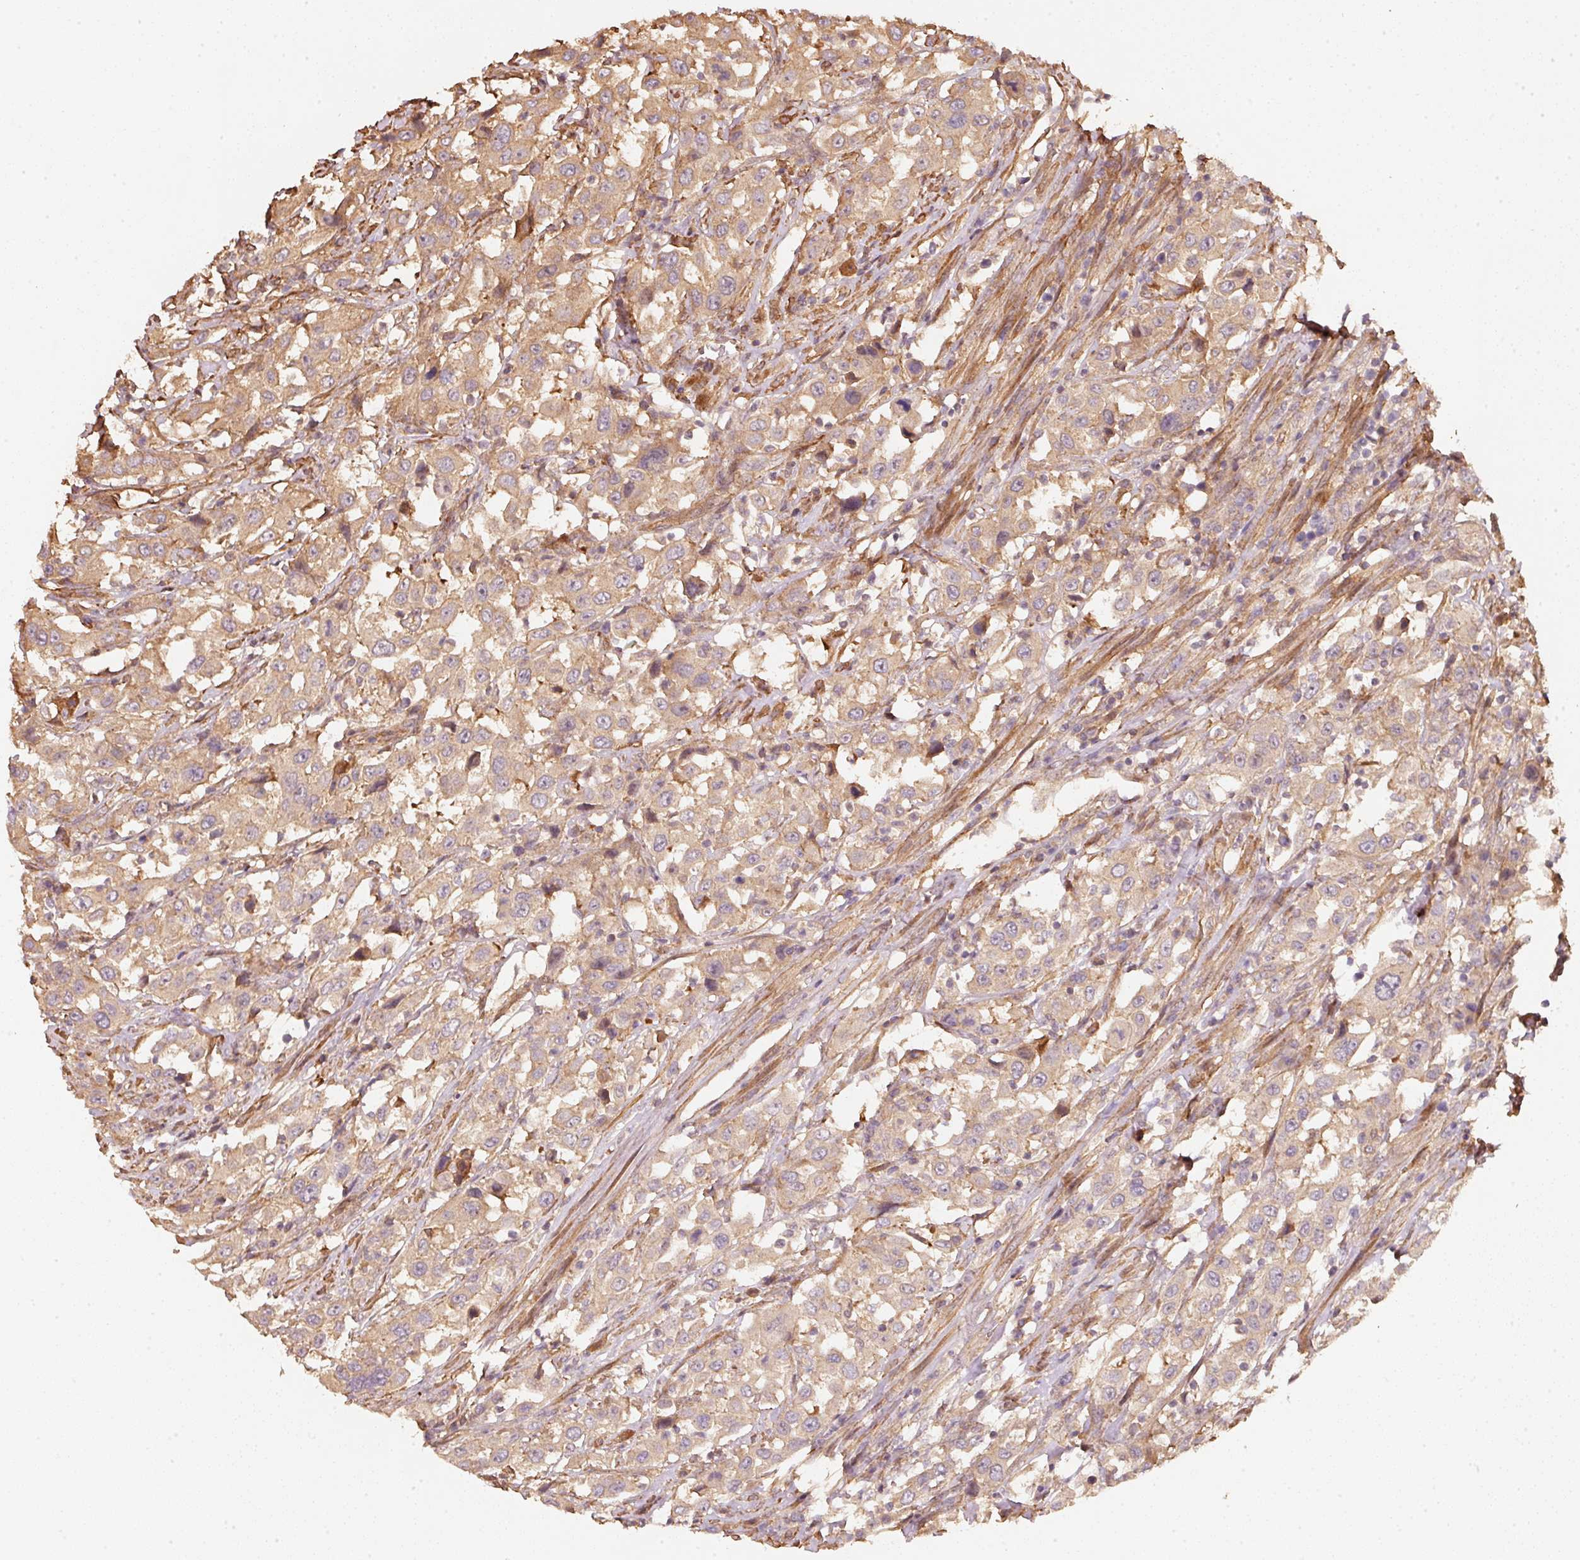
{"staining": {"intensity": "moderate", "quantity": ">75%", "location": "cytoplasmic/membranous"}, "tissue": "urothelial cancer", "cell_type": "Tumor cells", "image_type": "cancer", "snomed": [{"axis": "morphology", "description": "Urothelial carcinoma, High grade"}, {"axis": "topography", "description": "Urinary bladder"}], "caption": "Moderate cytoplasmic/membranous protein staining is seen in about >75% of tumor cells in urothelial carcinoma (high-grade).", "gene": "CEP95", "patient": {"sex": "male", "age": 61}}